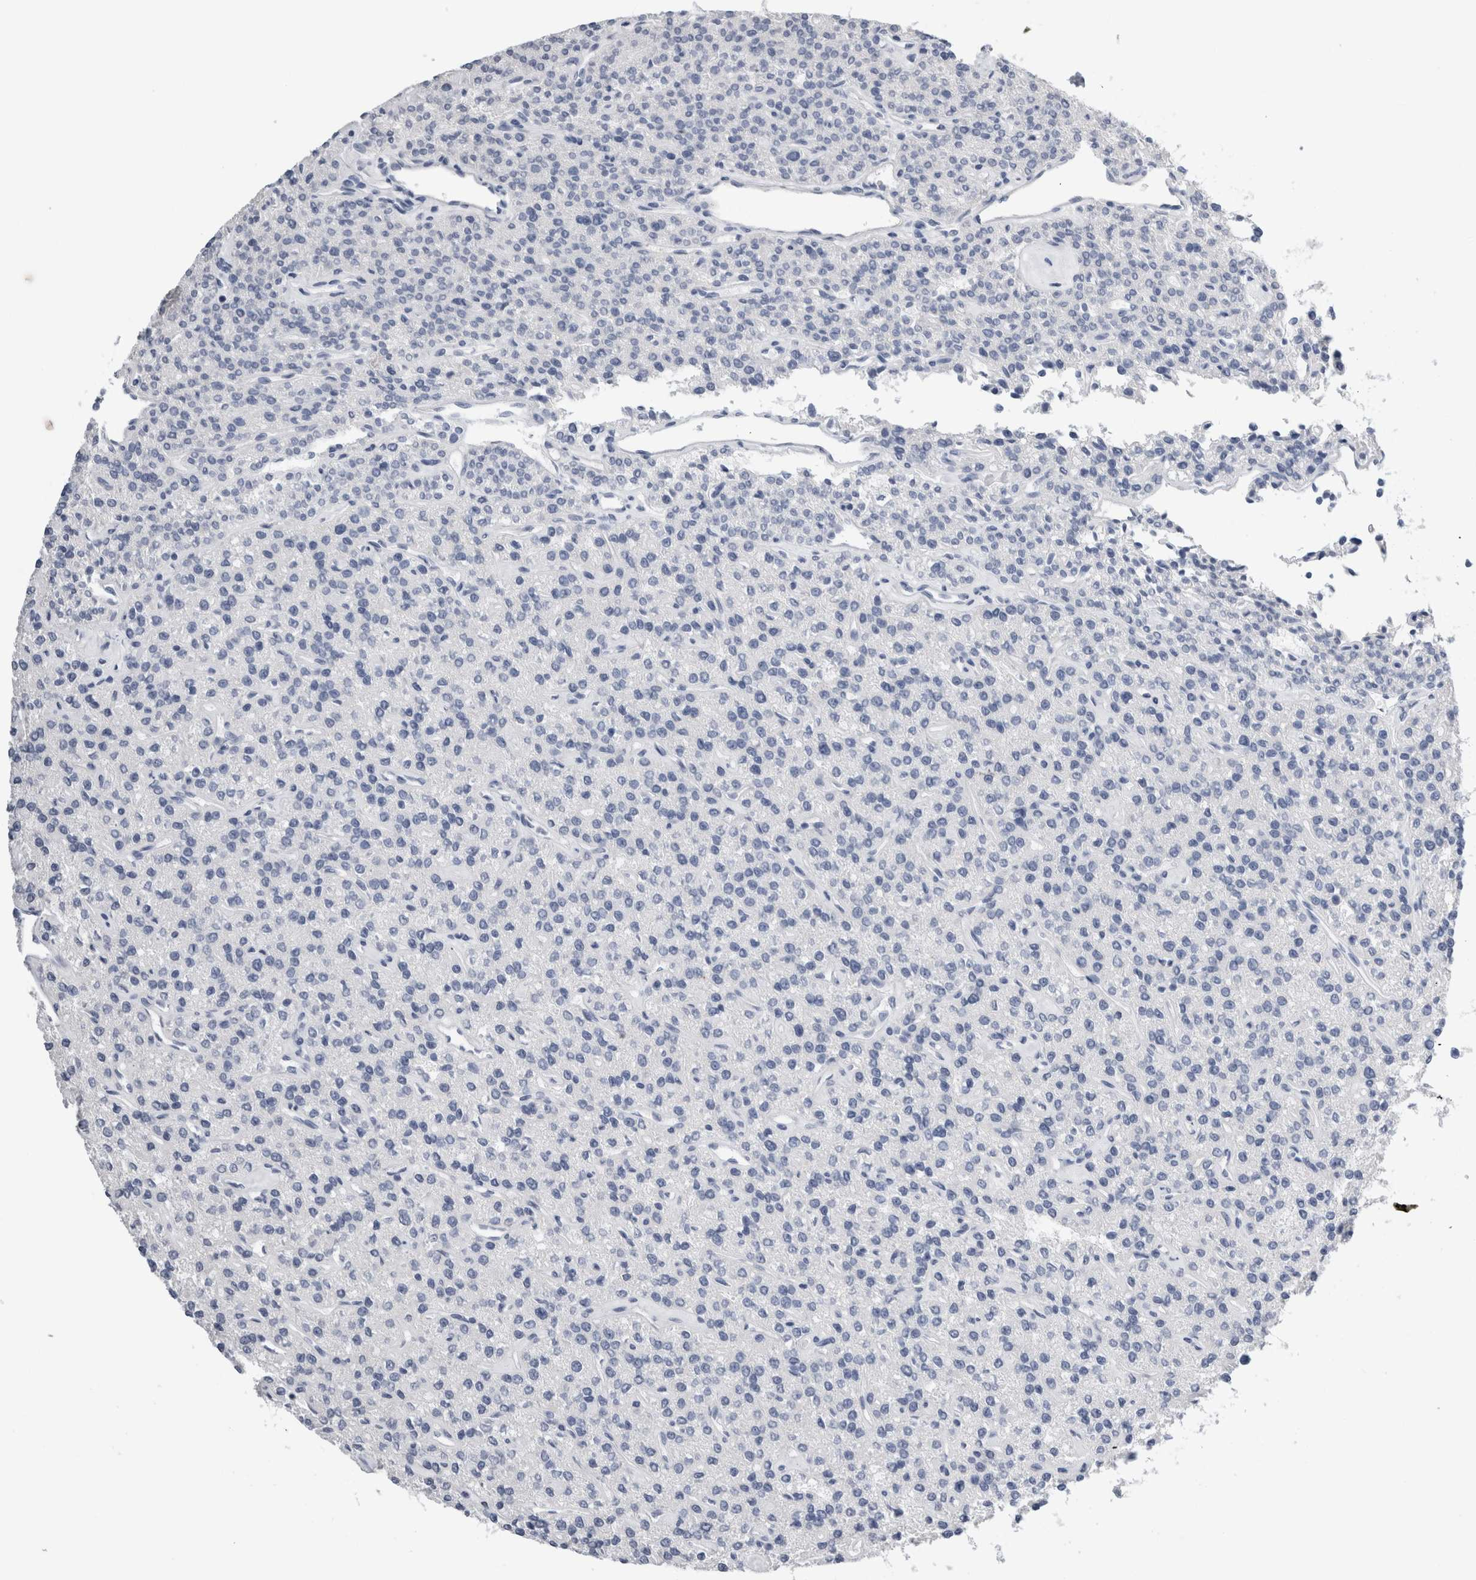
{"staining": {"intensity": "negative", "quantity": "none", "location": "none"}, "tissue": "parathyroid gland", "cell_type": "Glandular cells", "image_type": "normal", "snomed": [{"axis": "morphology", "description": "Normal tissue, NOS"}, {"axis": "topography", "description": "Parathyroid gland"}], "caption": "Immunohistochemistry micrograph of unremarkable human parathyroid gland stained for a protein (brown), which shows no positivity in glandular cells.", "gene": "S100A12", "patient": {"sex": "male", "age": 46}}